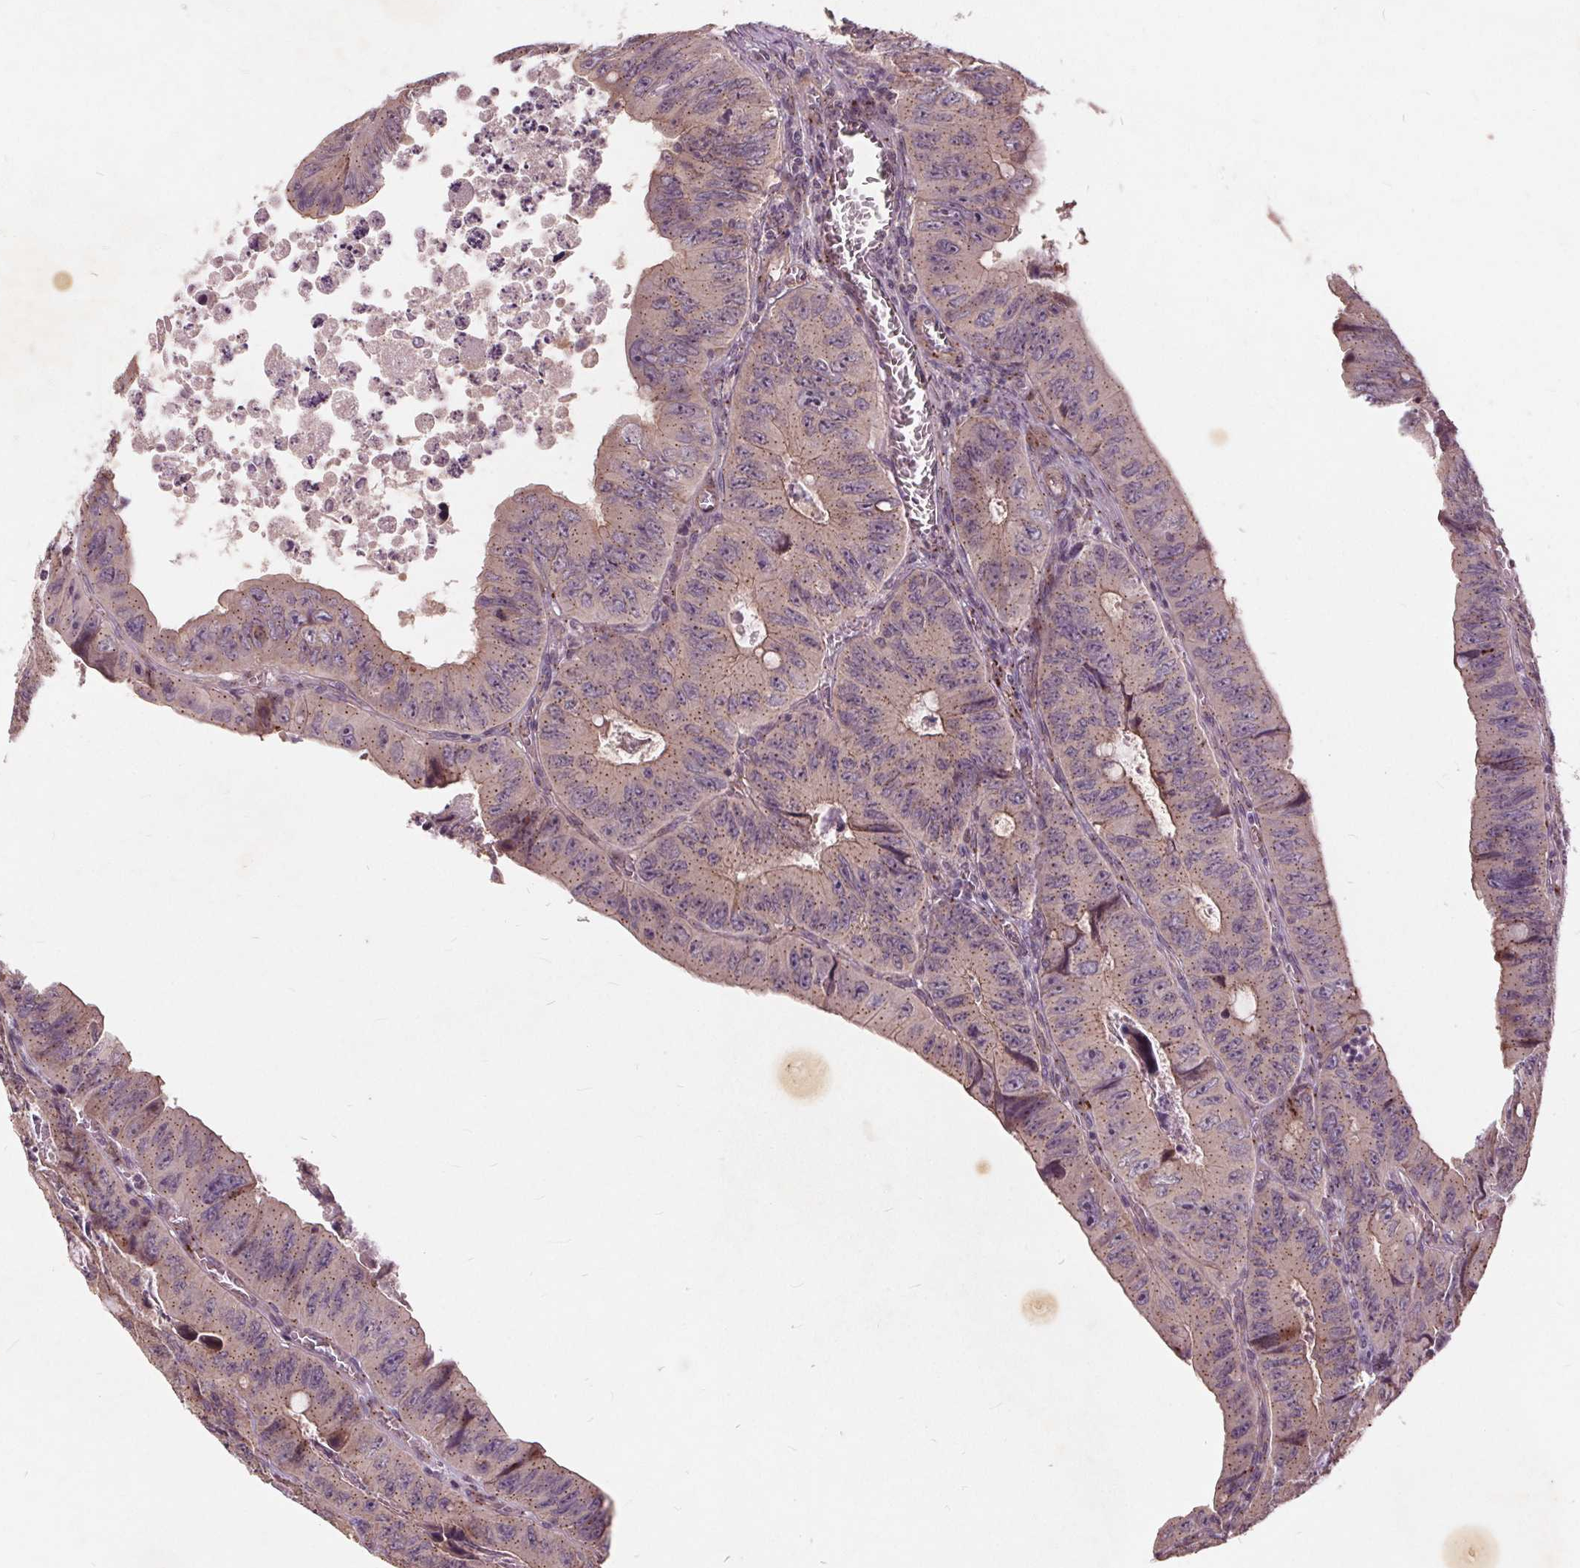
{"staining": {"intensity": "weak", "quantity": "25%-75%", "location": "cytoplasmic/membranous"}, "tissue": "colorectal cancer", "cell_type": "Tumor cells", "image_type": "cancer", "snomed": [{"axis": "morphology", "description": "Adenocarcinoma, NOS"}, {"axis": "topography", "description": "Colon"}], "caption": "This micrograph displays IHC staining of colorectal cancer (adenocarcinoma), with low weak cytoplasmic/membranous expression in about 25%-75% of tumor cells.", "gene": "CSNK1G2", "patient": {"sex": "female", "age": 84}}